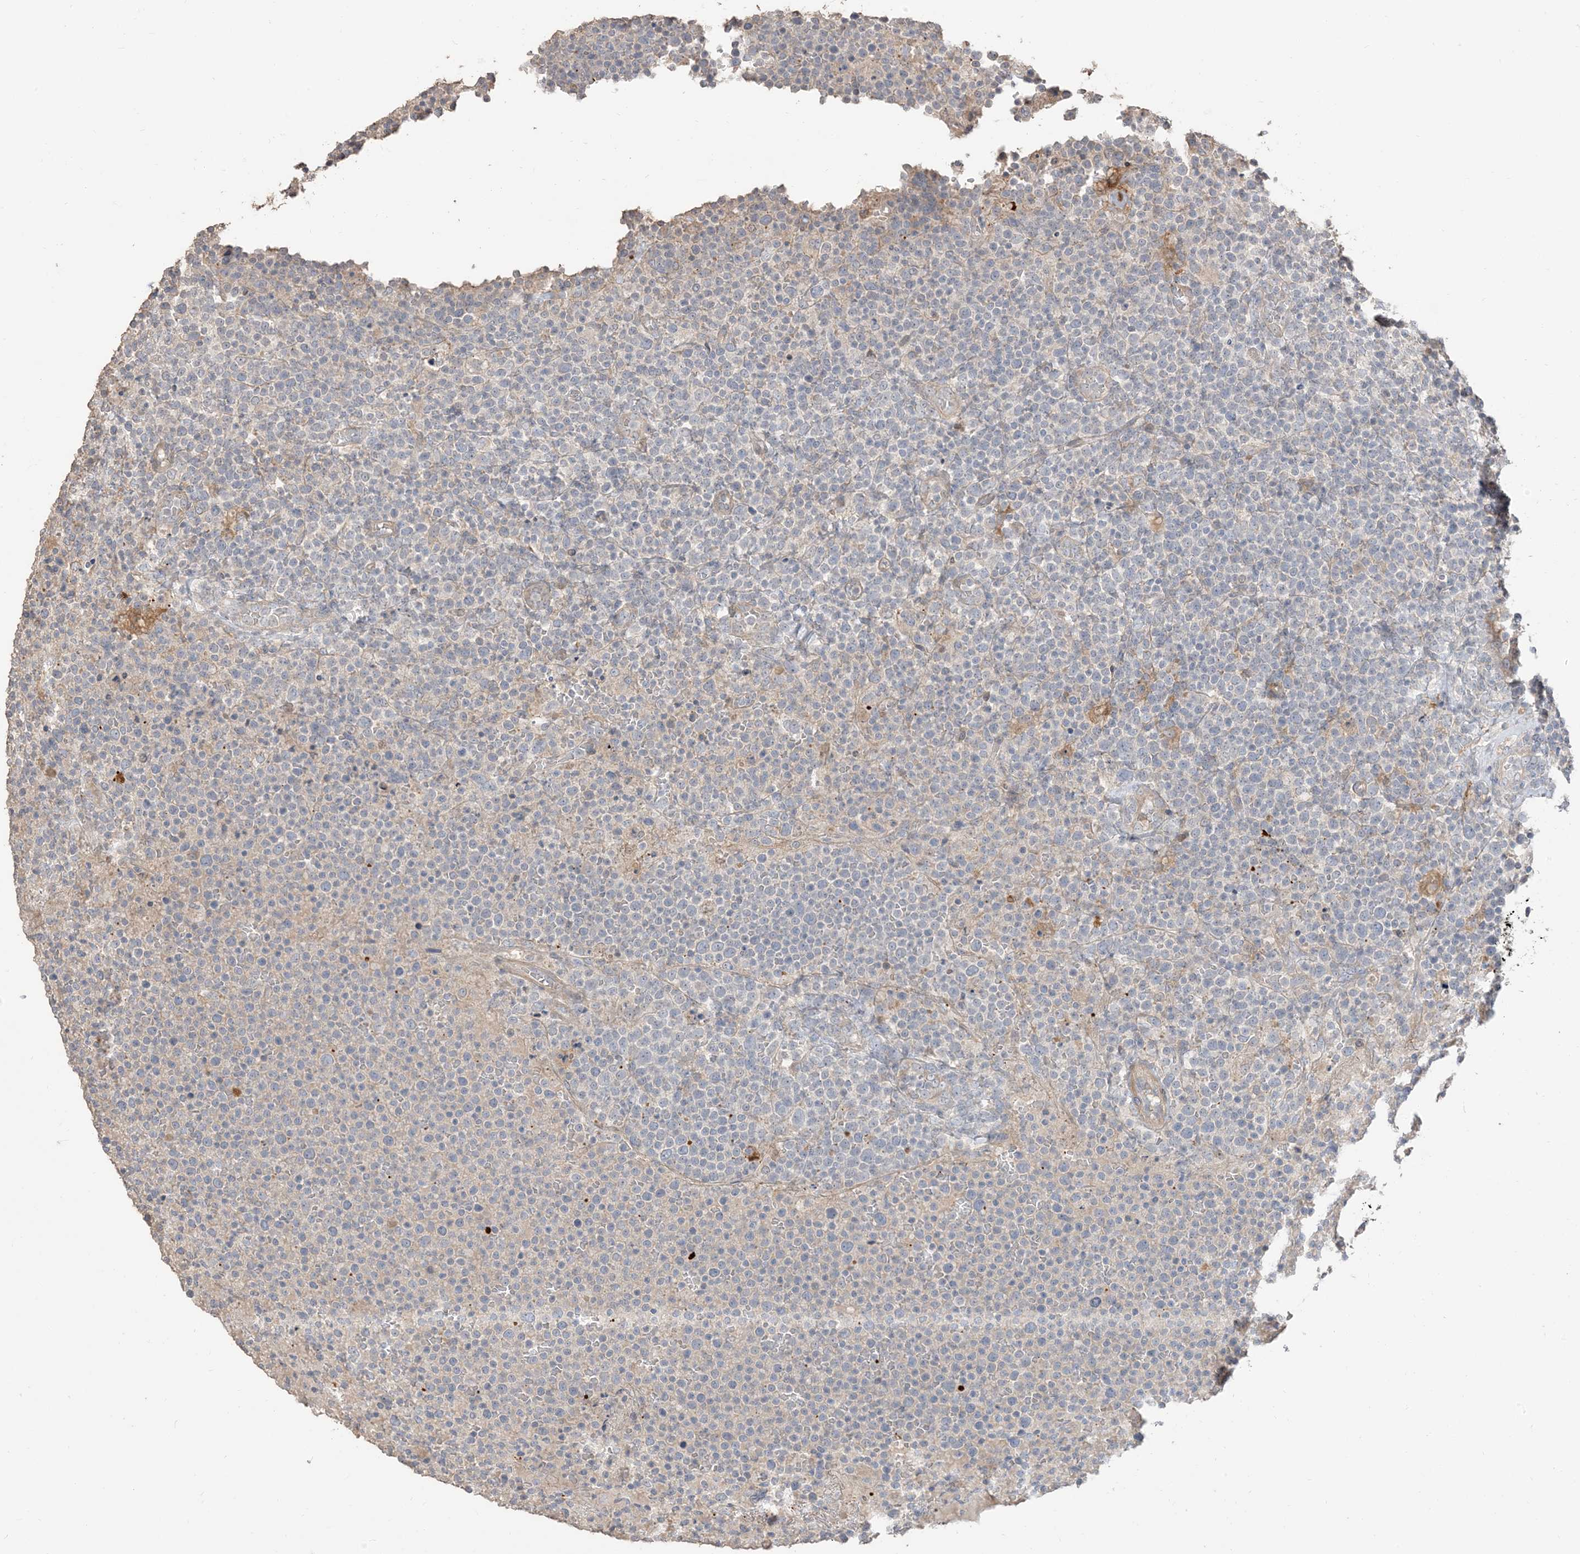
{"staining": {"intensity": "negative", "quantity": "none", "location": "none"}, "tissue": "lymphoma", "cell_type": "Tumor cells", "image_type": "cancer", "snomed": [{"axis": "morphology", "description": "Malignant lymphoma, non-Hodgkin's type, High grade"}, {"axis": "topography", "description": "Lymph node"}], "caption": "The micrograph exhibits no staining of tumor cells in lymphoma. The staining is performed using DAB brown chromogen with nuclei counter-stained in using hematoxylin.", "gene": "RNF175", "patient": {"sex": "male", "age": 61}}